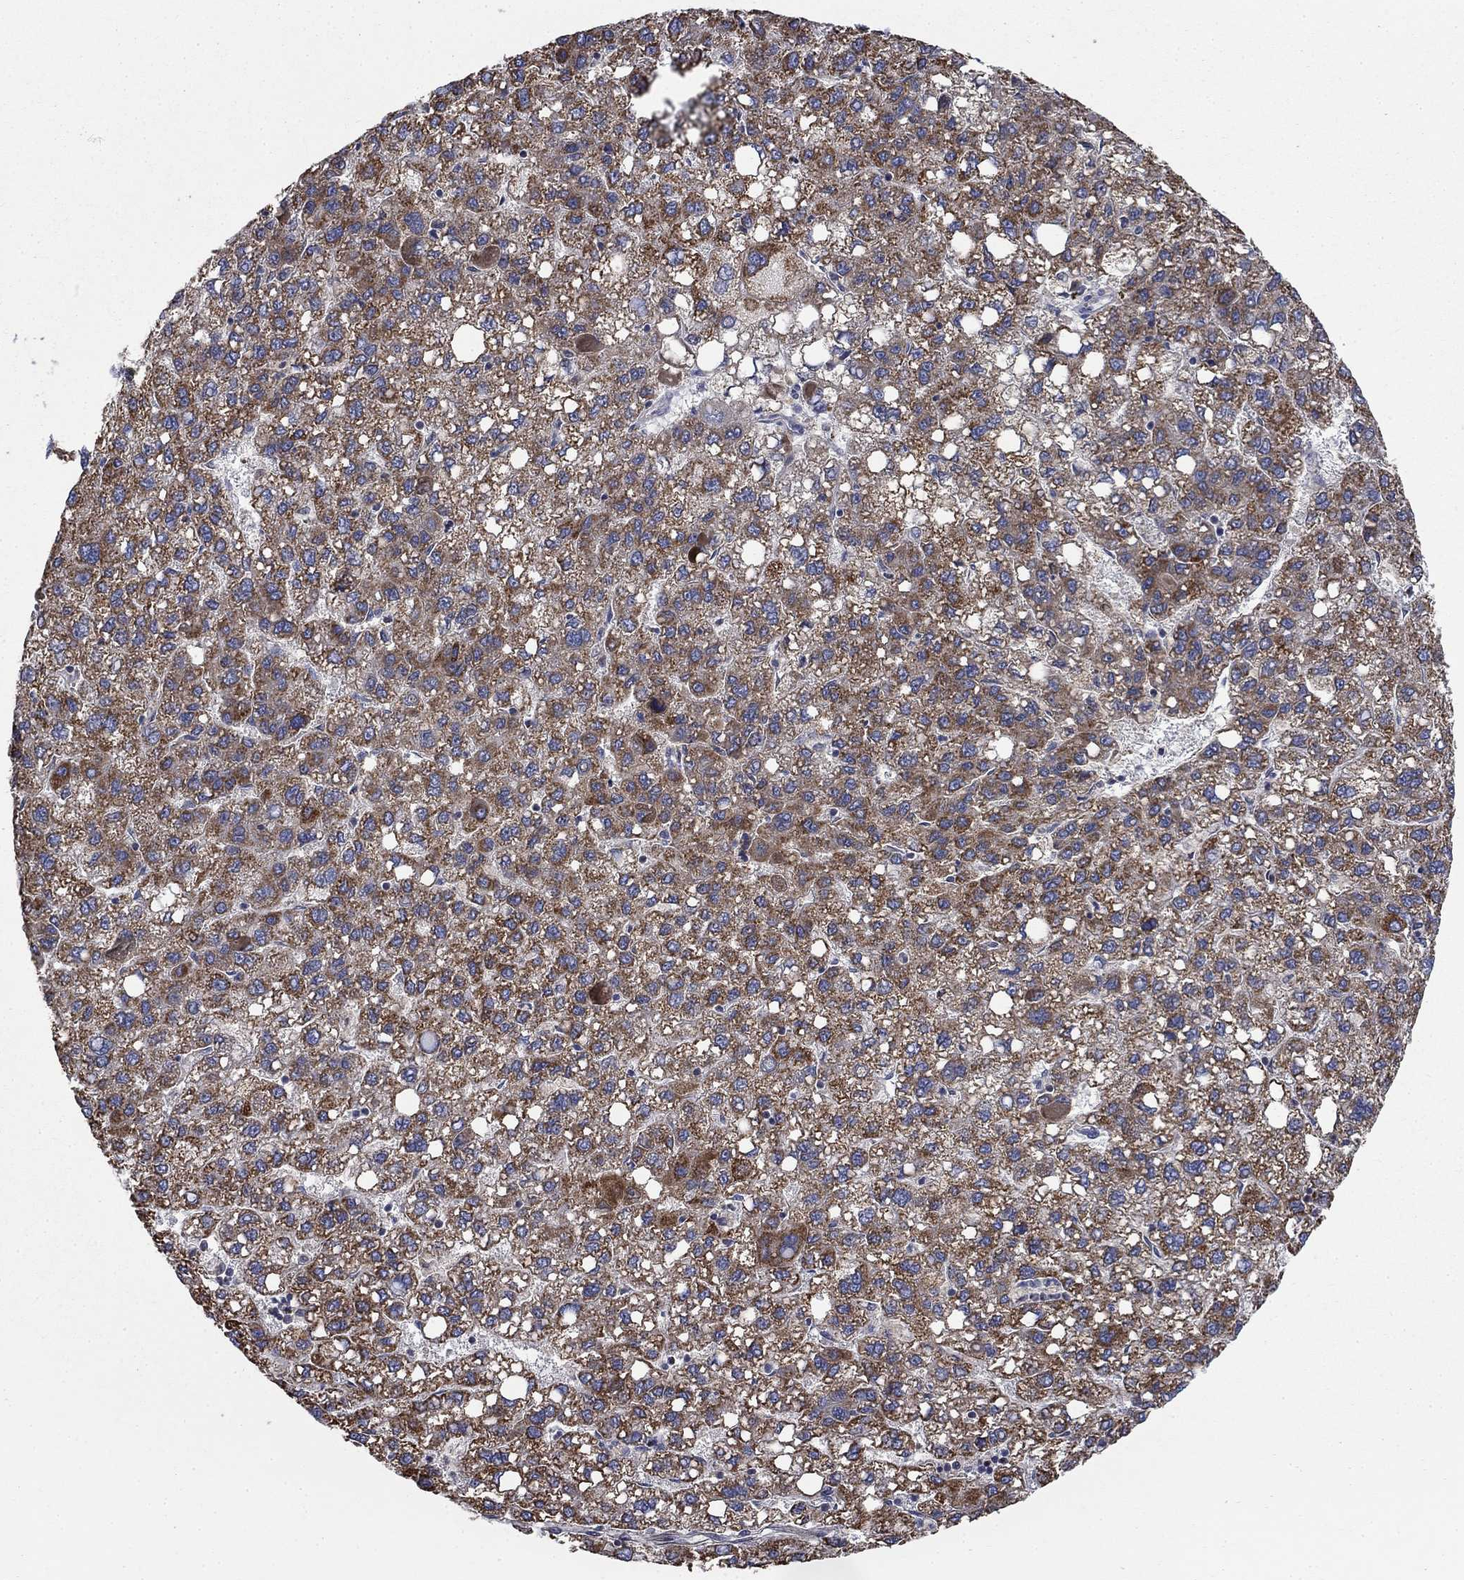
{"staining": {"intensity": "moderate", "quantity": ">75%", "location": "cytoplasmic/membranous"}, "tissue": "liver cancer", "cell_type": "Tumor cells", "image_type": "cancer", "snomed": [{"axis": "morphology", "description": "Carcinoma, Hepatocellular, NOS"}, {"axis": "topography", "description": "Liver"}], "caption": "Immunohistochemical staining of liver cancer (hepatocellular carcinoma) exhibits moderate cytoplasmic/membranous protein positivity in about >75% of tumor cells.", "gene": "NME7", "patient": {"sex": "female", "age": 82}}